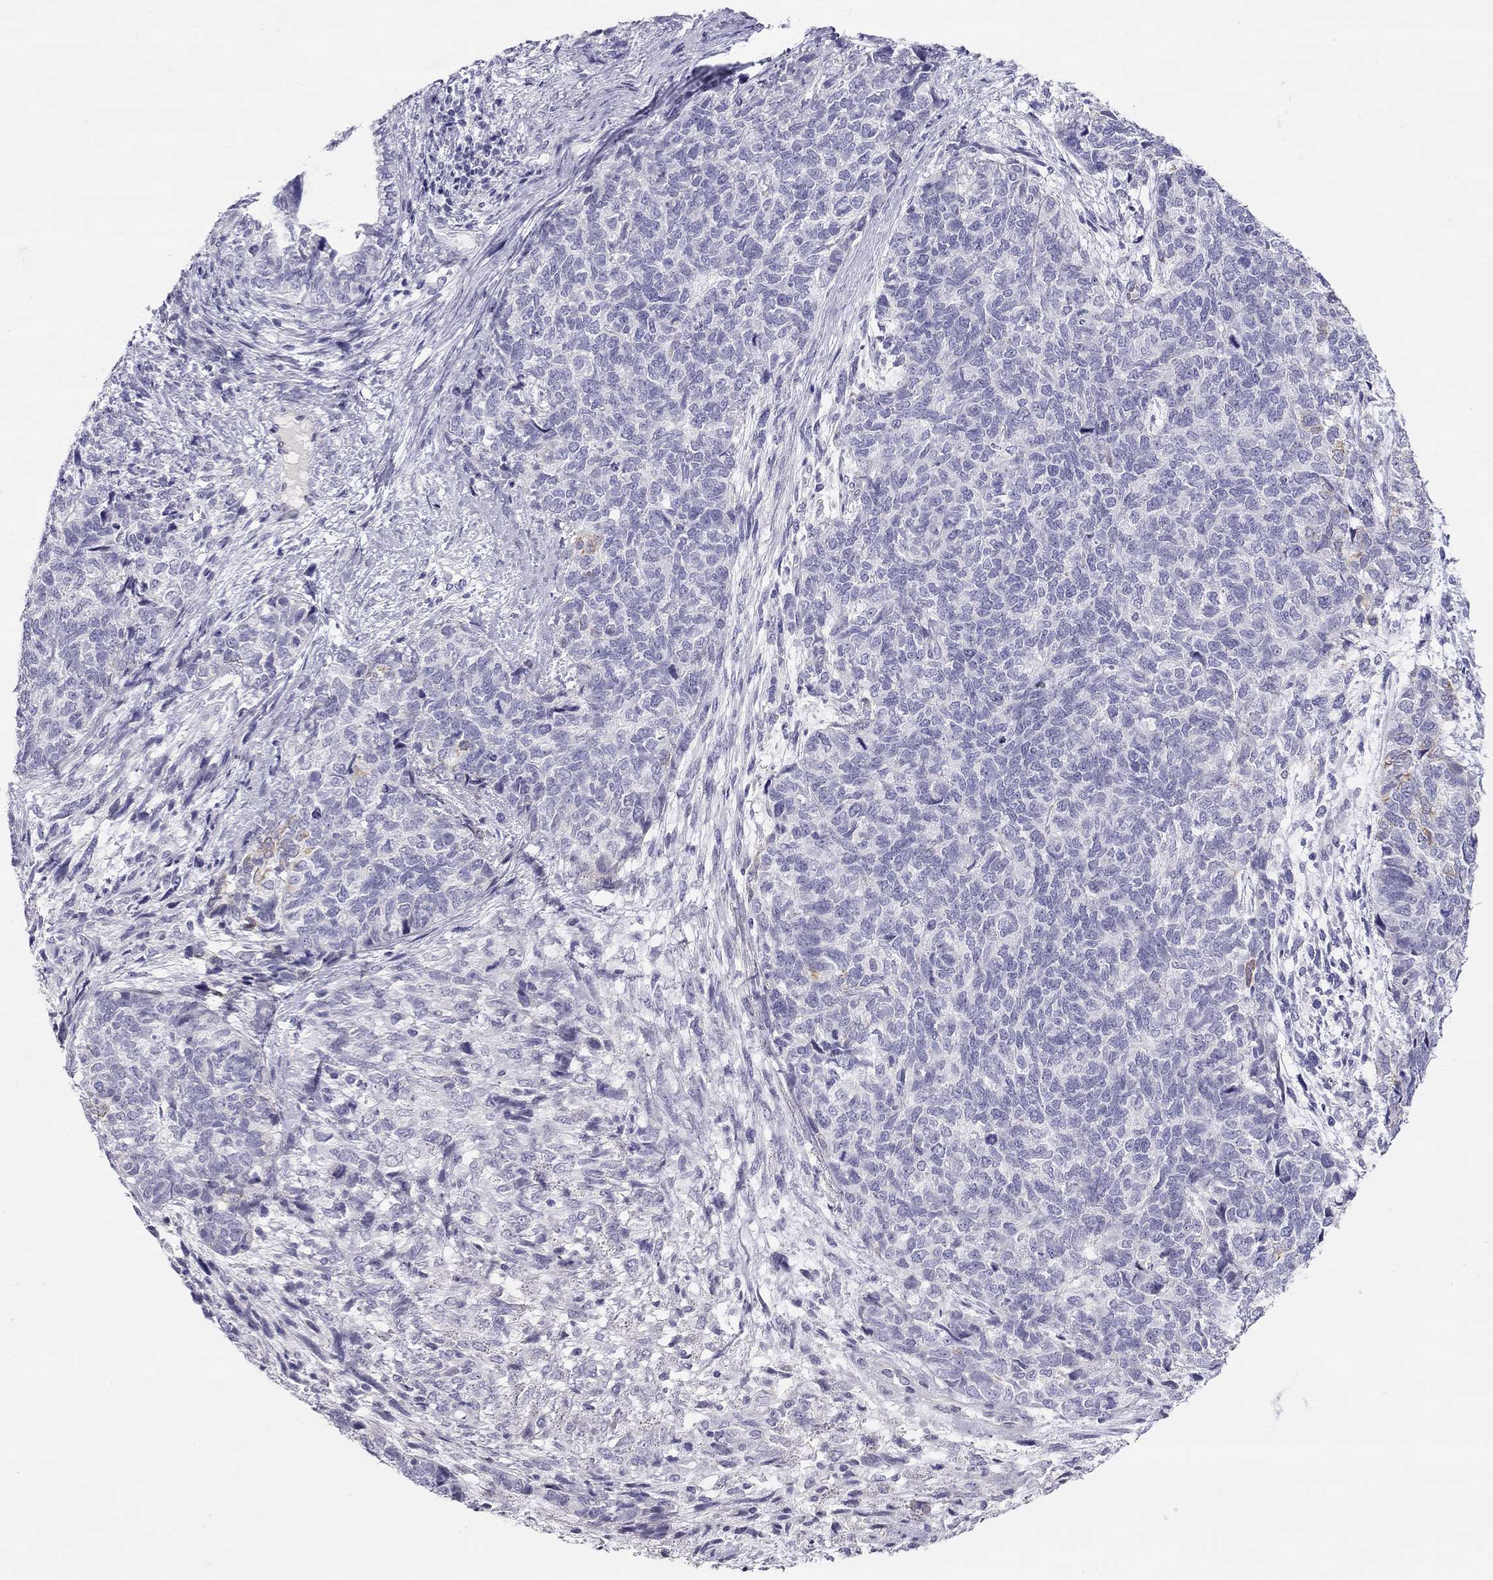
{"staining": {"intensity": "negative", "quantity": "none", "location": "none"}, "tissue": "cervical cancer", "cell_type": "Tumor cells", "image_type": "cancer", "snomed": [{"axis": "morphology", "description": "Squamous cell carcinoma, NOS"}, {"axis": "topography", "description": "Cervix"}], "caption": "This is an immunohistochemistry photomicrograph of human cervical cancer (squamous cell carcinoma). There is no staining in tumor cells.", "gene": "KCNV2", "patient": {"sex": "female", "age": 63}}